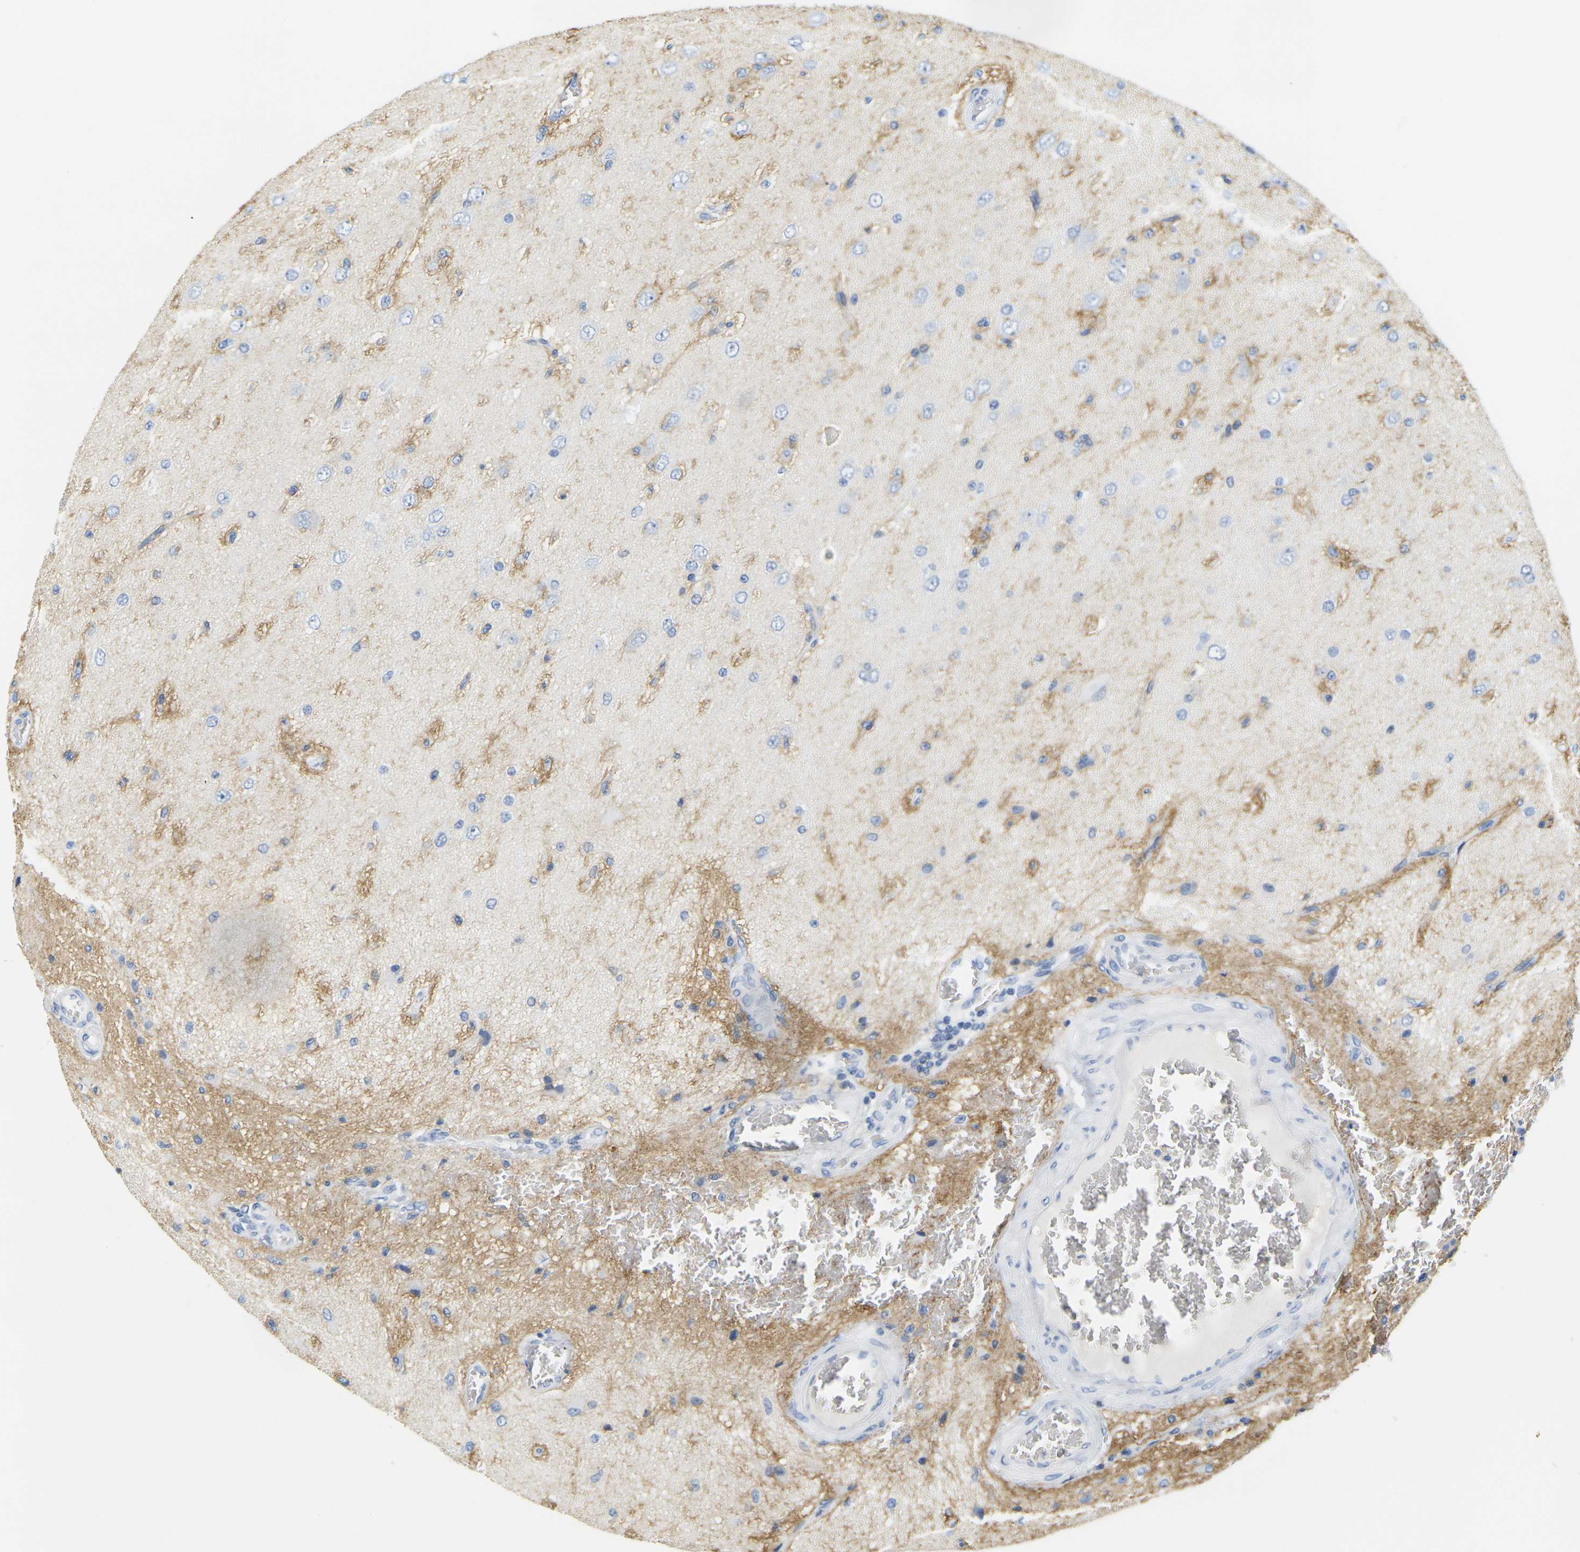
{"staining": {"intensity": "moderate", "quantity": "<25%", "location": "cytoplasmic/membranous"}, "tissue": "glioma", "cell_type": "Tumor cells", "image_type": "cancer", "snomed": [{"axis": "morphology", "description": "Glioma, malignant, High grade"}, {"axis": "topography", "description": "pancreas cauda"}], "caption": "Immunohistochemistry (IHC) photomicrograph of neoplastic tissue: human malignant glioma (high-grade) stained using immunohistochemistry (IHC) reveals low levels of moderate protein expression localized specifically in the cytoplasmic/membranous of tumor cells, appearing as a cytoplasmic/membranous brown color.", "gene": "OTOF", "patient": {"sex": "male", "age": 60}}